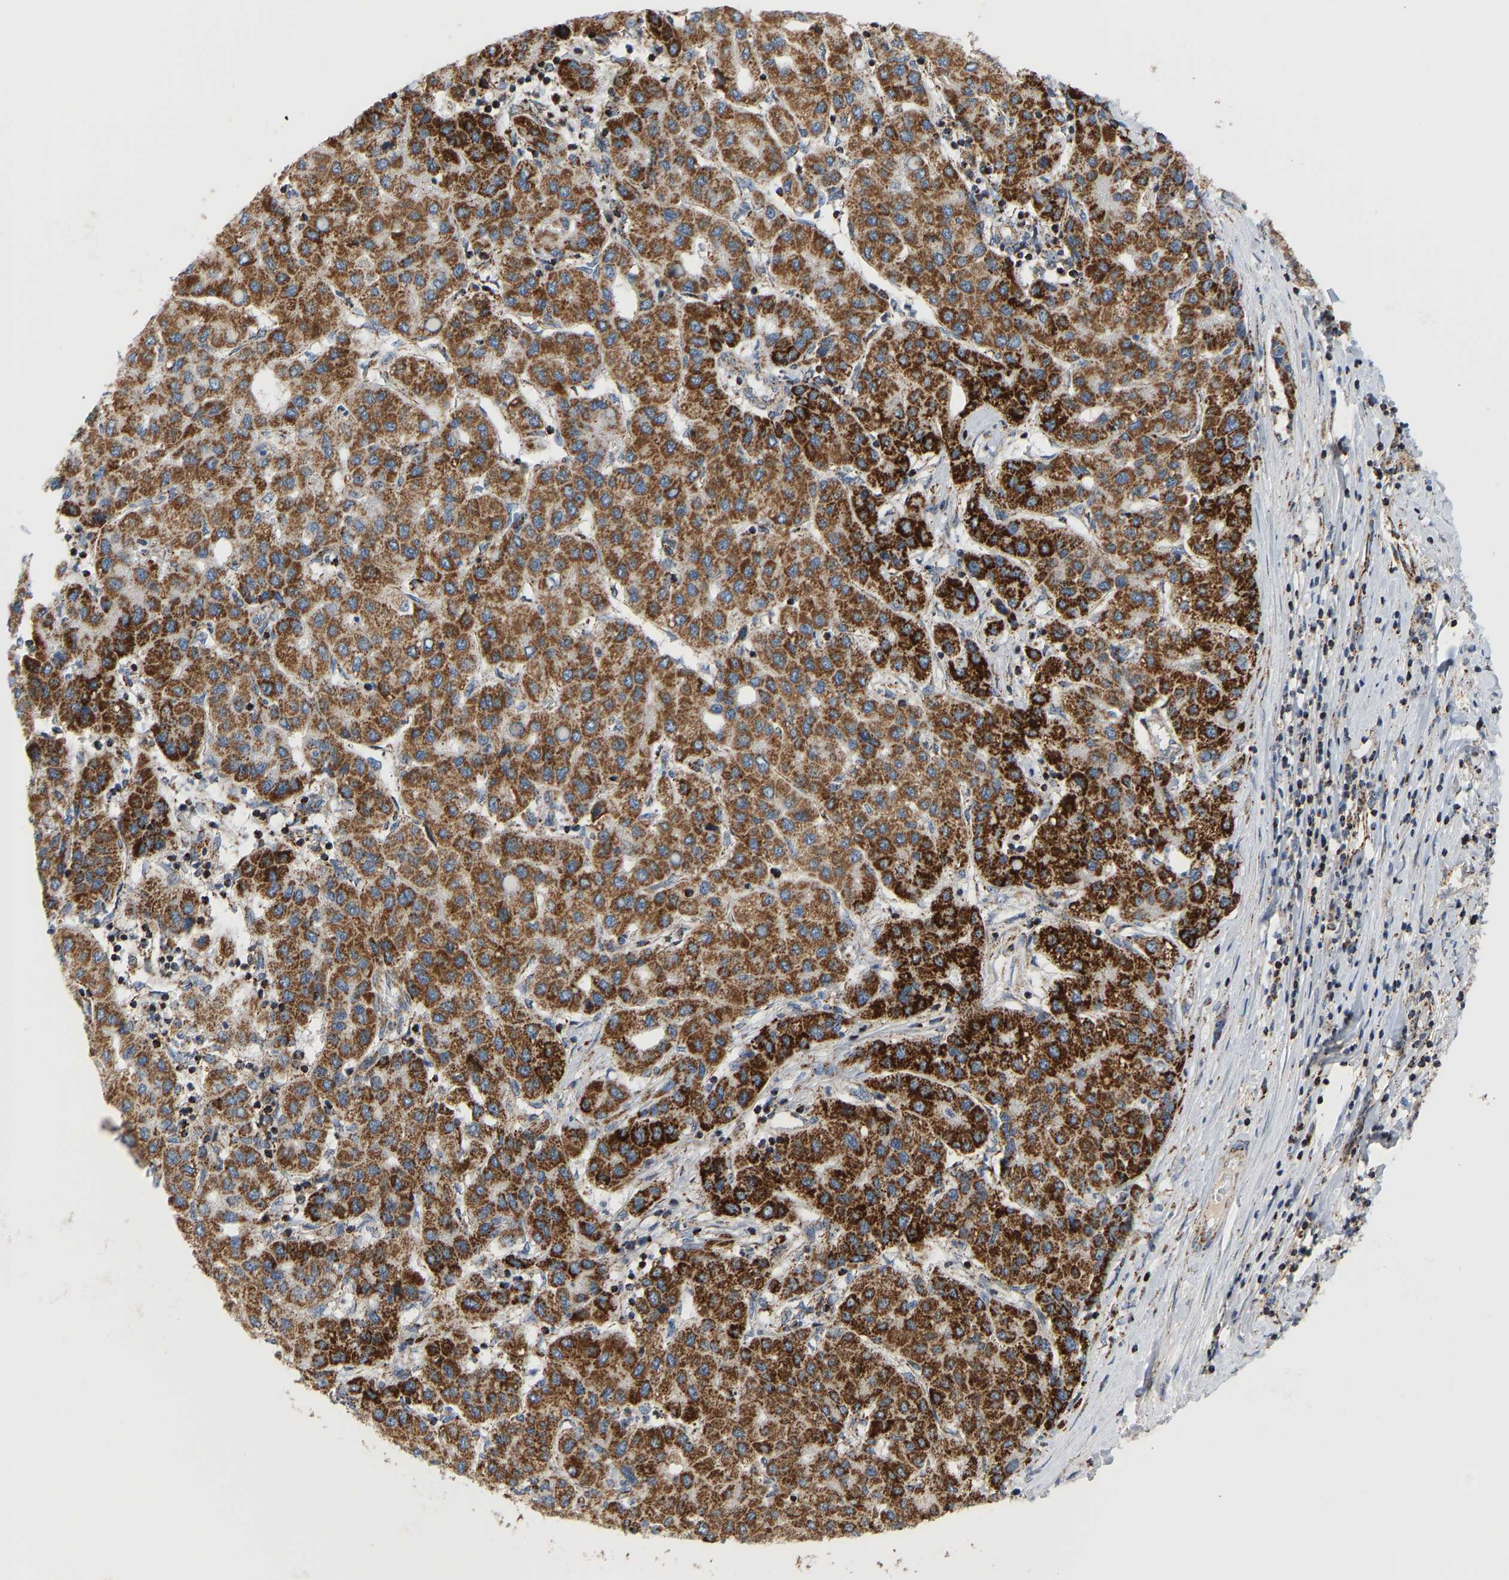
{"staining": {"intensity": "strong", "quantity": ">75%", "location": "cytoplasmic/membranous"}, "tissue": "liver cancer", "cell_type": "Tumor cells", "image_type": "cancer", "snomed": [{"axis": "morphology", "description": "Carcinoma, Hepatocellular, NOS"}, {"axis": "topography", "description": "Liver"}], "caption": "There is high levels of strong cytoplasmic/membranous expression in tumor cells of liver hepatocellular carcinoma, as demonstrated by immunohistochemical staining (brown color).", "gene": "GPSM2", "patient": {"sex": "male", "age": 65}}